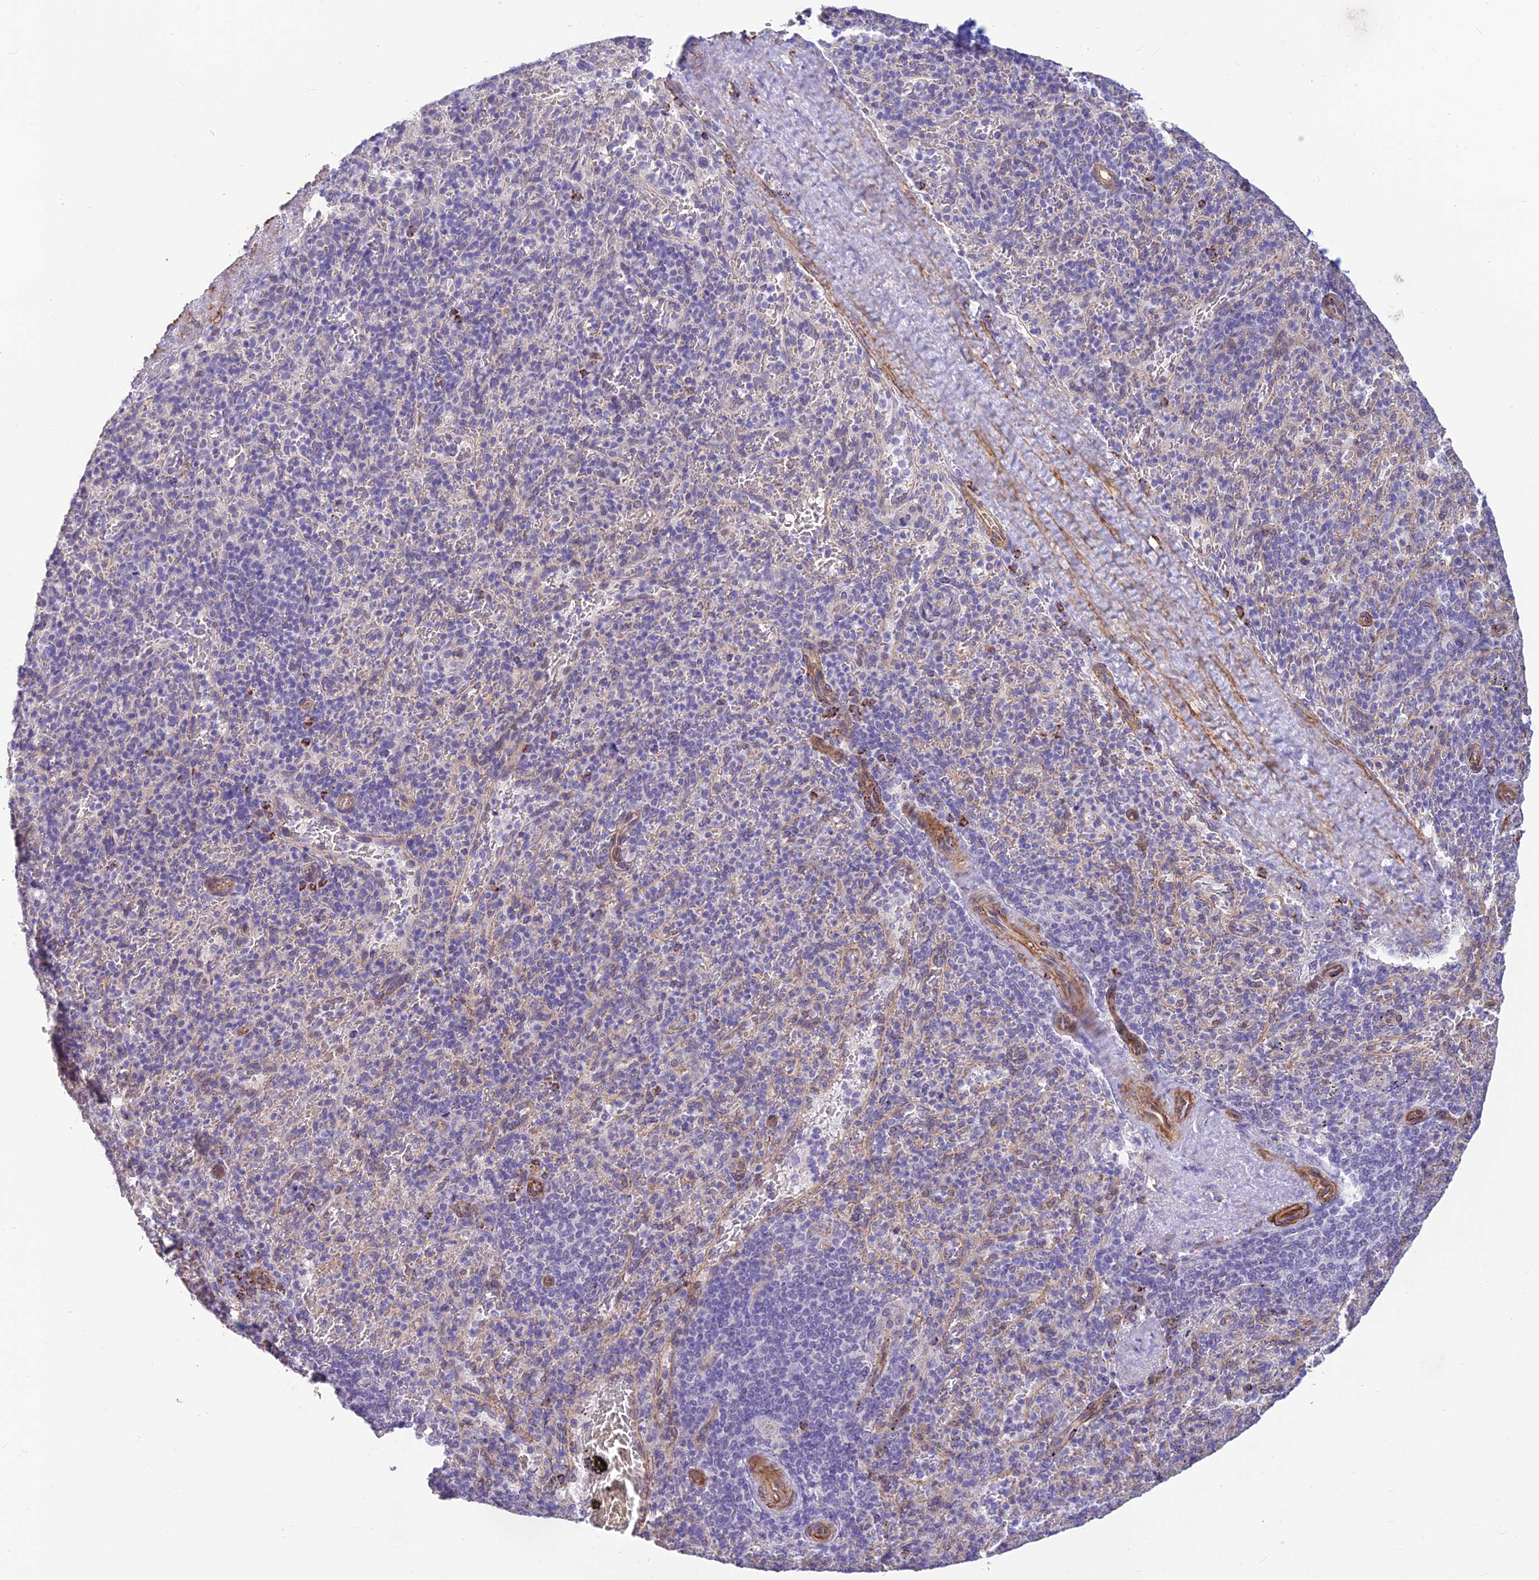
{"staining": {"intensity": "negative", "quantity": "none", "location": "none"}, "tissue": "spleen", "cell_type": "Cells in red pulp", "image_type": "normal", "snomed": [{"axis": "morphology", "description": "Normal tissue, NOS"}, {"axis": "topography", "description": "Spleen"}], "caption": "High power microscopy photomicrograph of an IHC image of normal spleen, revealing no significant positivity in cells in red pulp. (DAB (3,3'-diaminobenzidine) immunohistochemistry (IHC) visualized using brightfield microscopy, high magnification).", "gene": "ALDH1L2", "patient": {"sex": "male", "age": 82}}